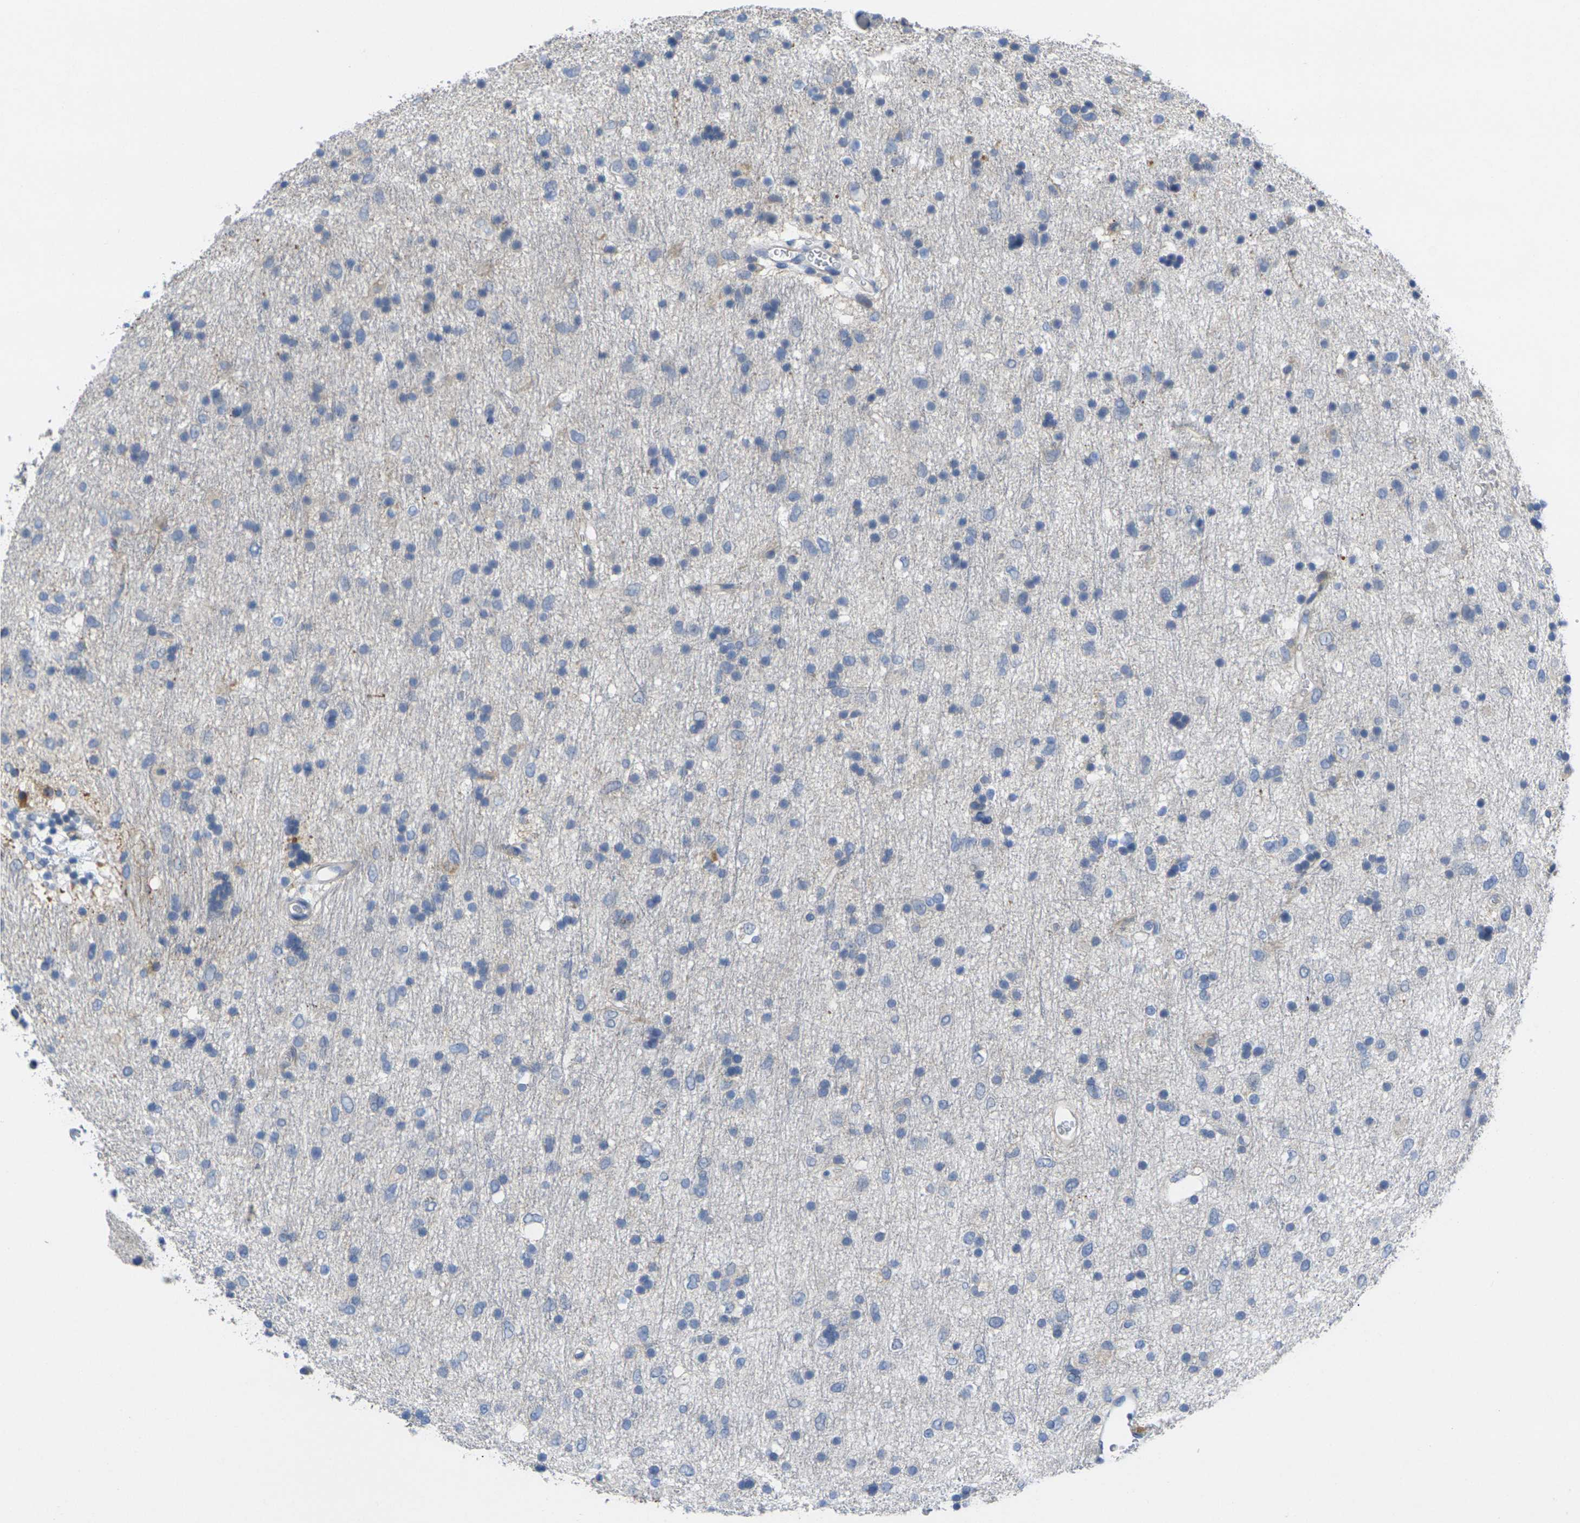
{"staining": {"intensity": "negative", "quantity": "none", "location": "none"}, "tissue": "glioma", "cell_type": "Tumor cells", "image_type": "cancer", "snomed": [{"axis": "morphology", "description": "Glioma, malignant, Low grade"}, {"axis": "topography", "description": "Brain"}], "caption": "Image shows no protein expression in tumor cells of glioma tissue.", "gene": "TNNI3", "patient": {"sex": "male", "age": 77}}